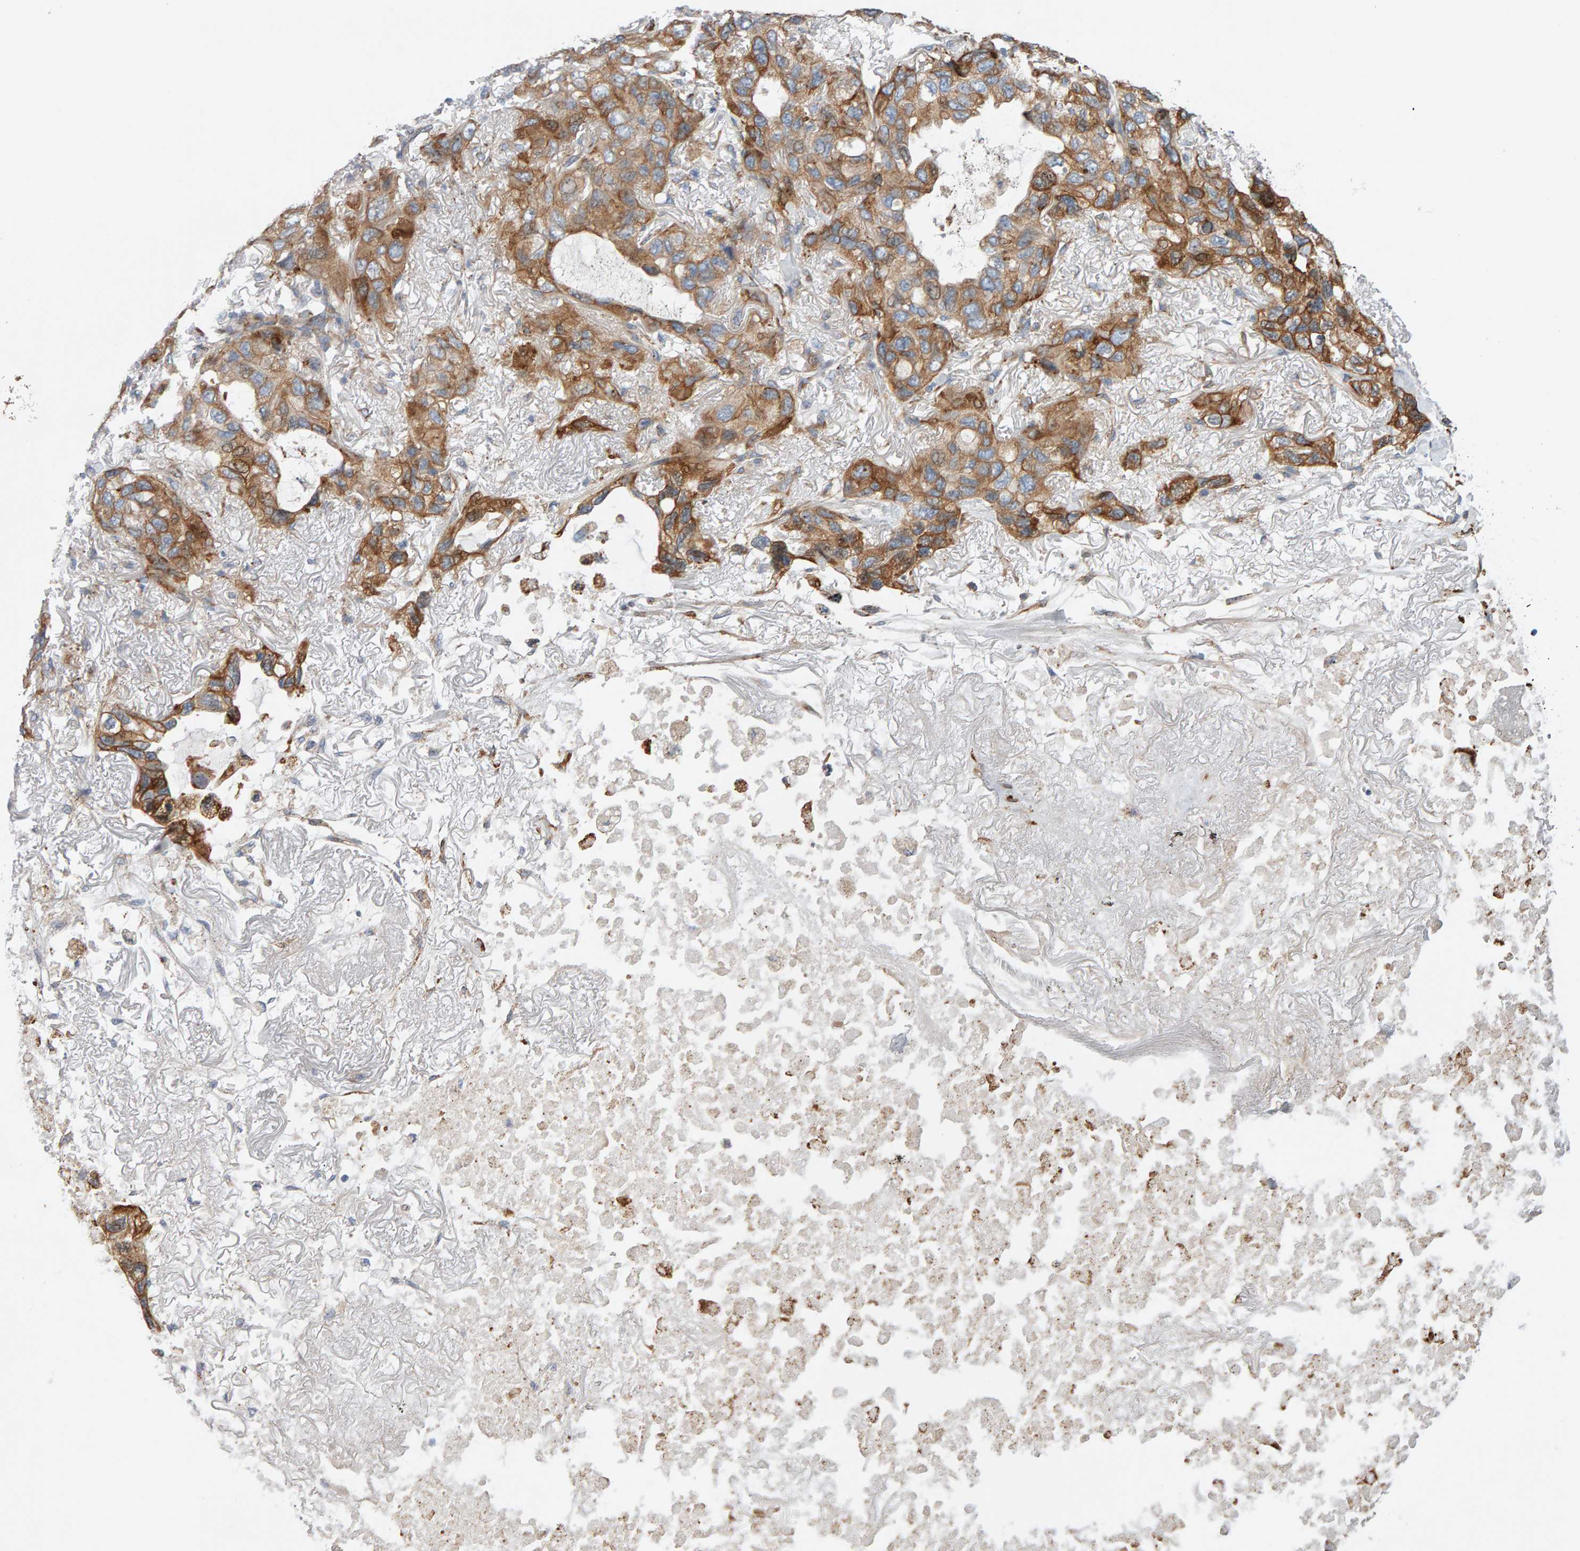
{"staining": {"intensity": "moderate", "quantity": ">75%", "location": "cytoplasmic/membranous"}, "tissue": "lung cancer", "cell_type": "Tumor cells", "image_type": "cancer", "snomed": [{"axis": "morphology", "description": "Squamous cell carcinoma, NOS"}, {"axis": "topography", "description": "Lung"}], "caption": "An immunohistochemistry micrograph of neoplastic tissue is shown. Protein staining in brown highlights moderate cytoplasmic/membranous positivity in squamous cell carcinoma (lung) within tumor cells.", "gene": "ENGASE", "patient": {"sex": "female", "age": 73}}